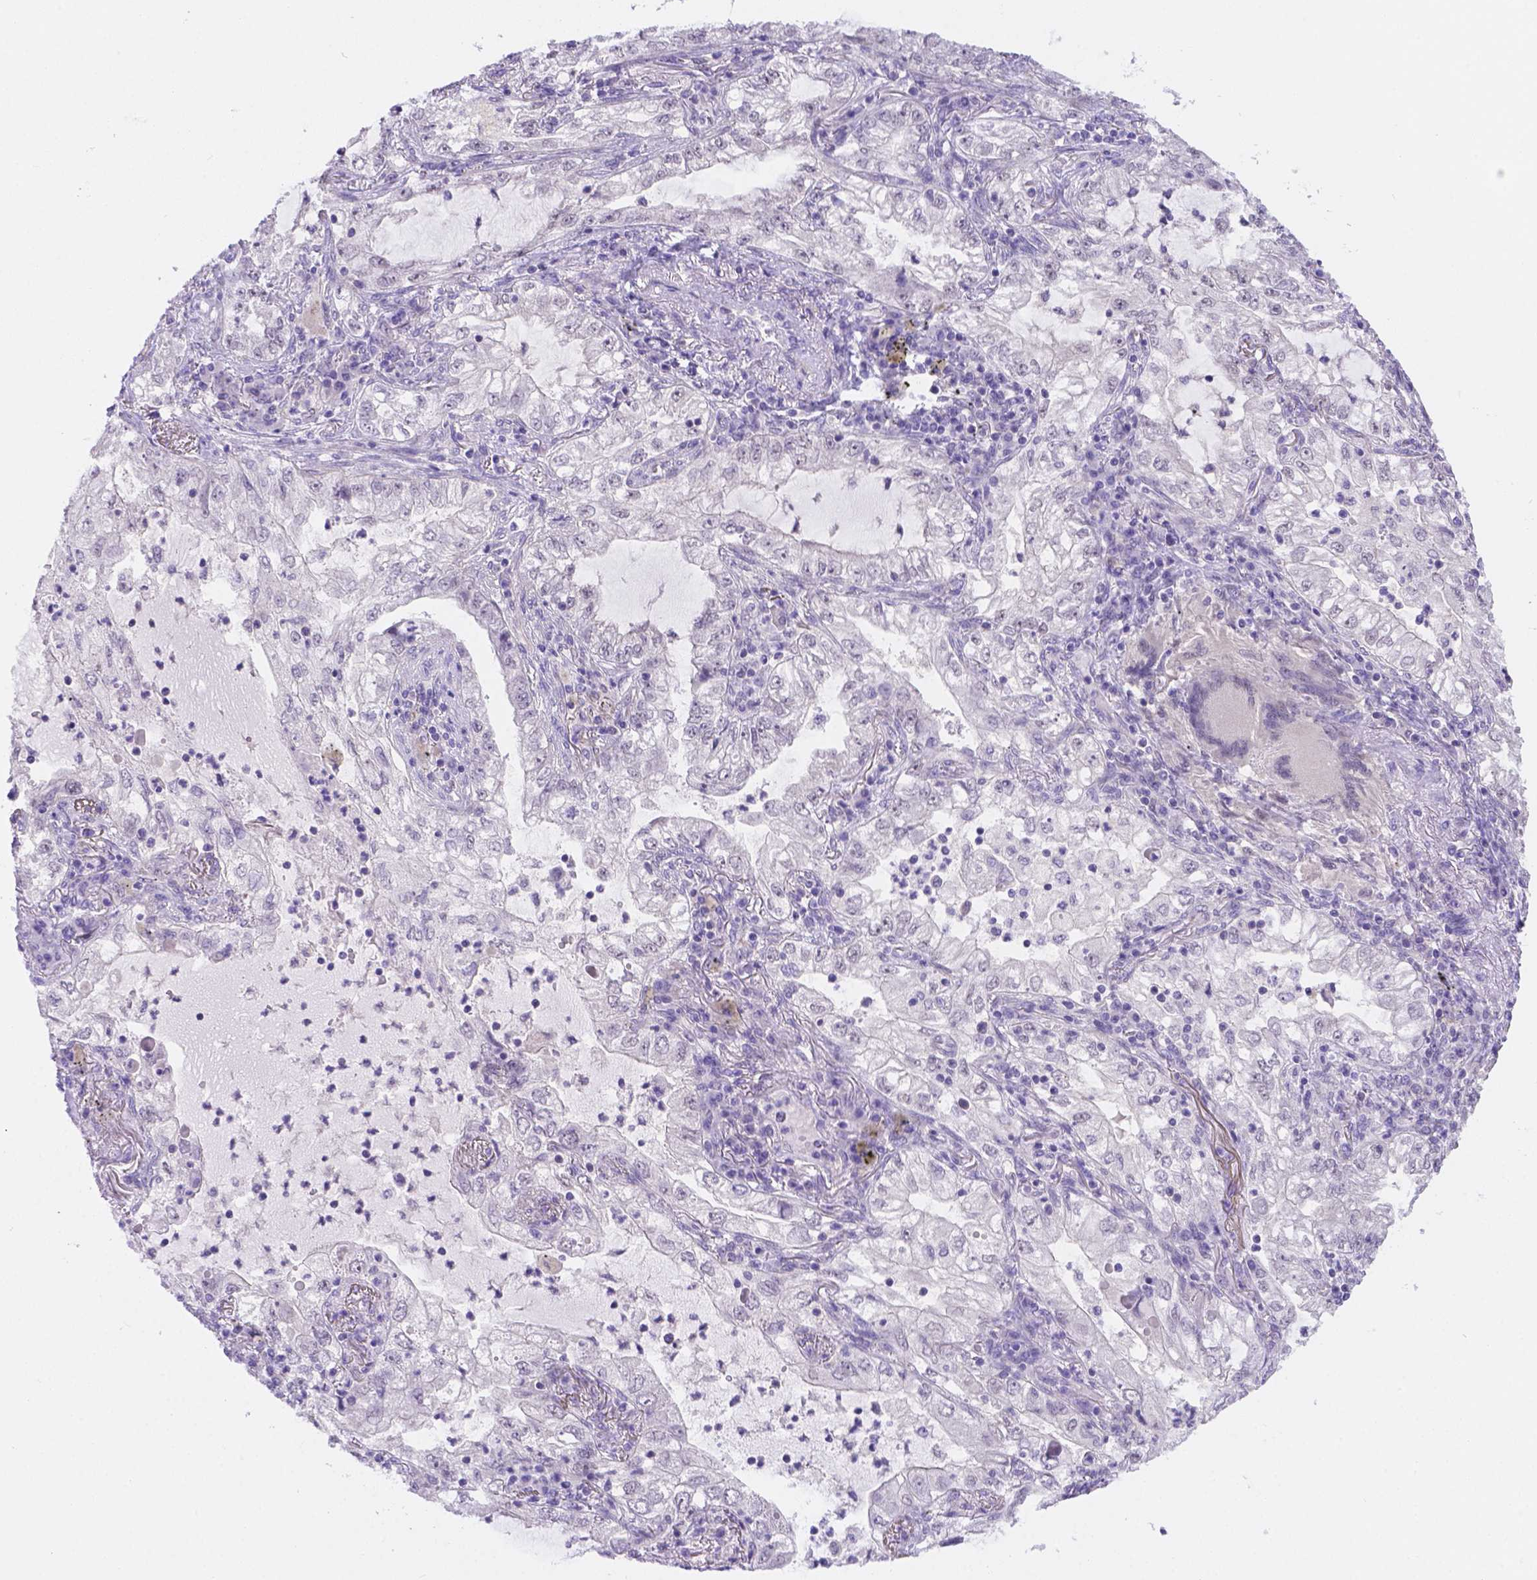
{"staining": {"intensity": "negative", "quantity": "none", "location": "none"}, "tissue": "lung cancer", "cell_type": "Tumor cells", "image_type": "cancer", "snomed": [{"axis": "morphology", "description": "Adenocarcinoma, NOS"}, {"axis": "topography", "description": "Lung"}], "caption": "Lung adenocarcinoma stained for a protein using immunohistochemistry (IHC) demonstrates no positivity tumor cells.", "gene": "NXPE2", "patient": {"sex": "female", "age": 73}}